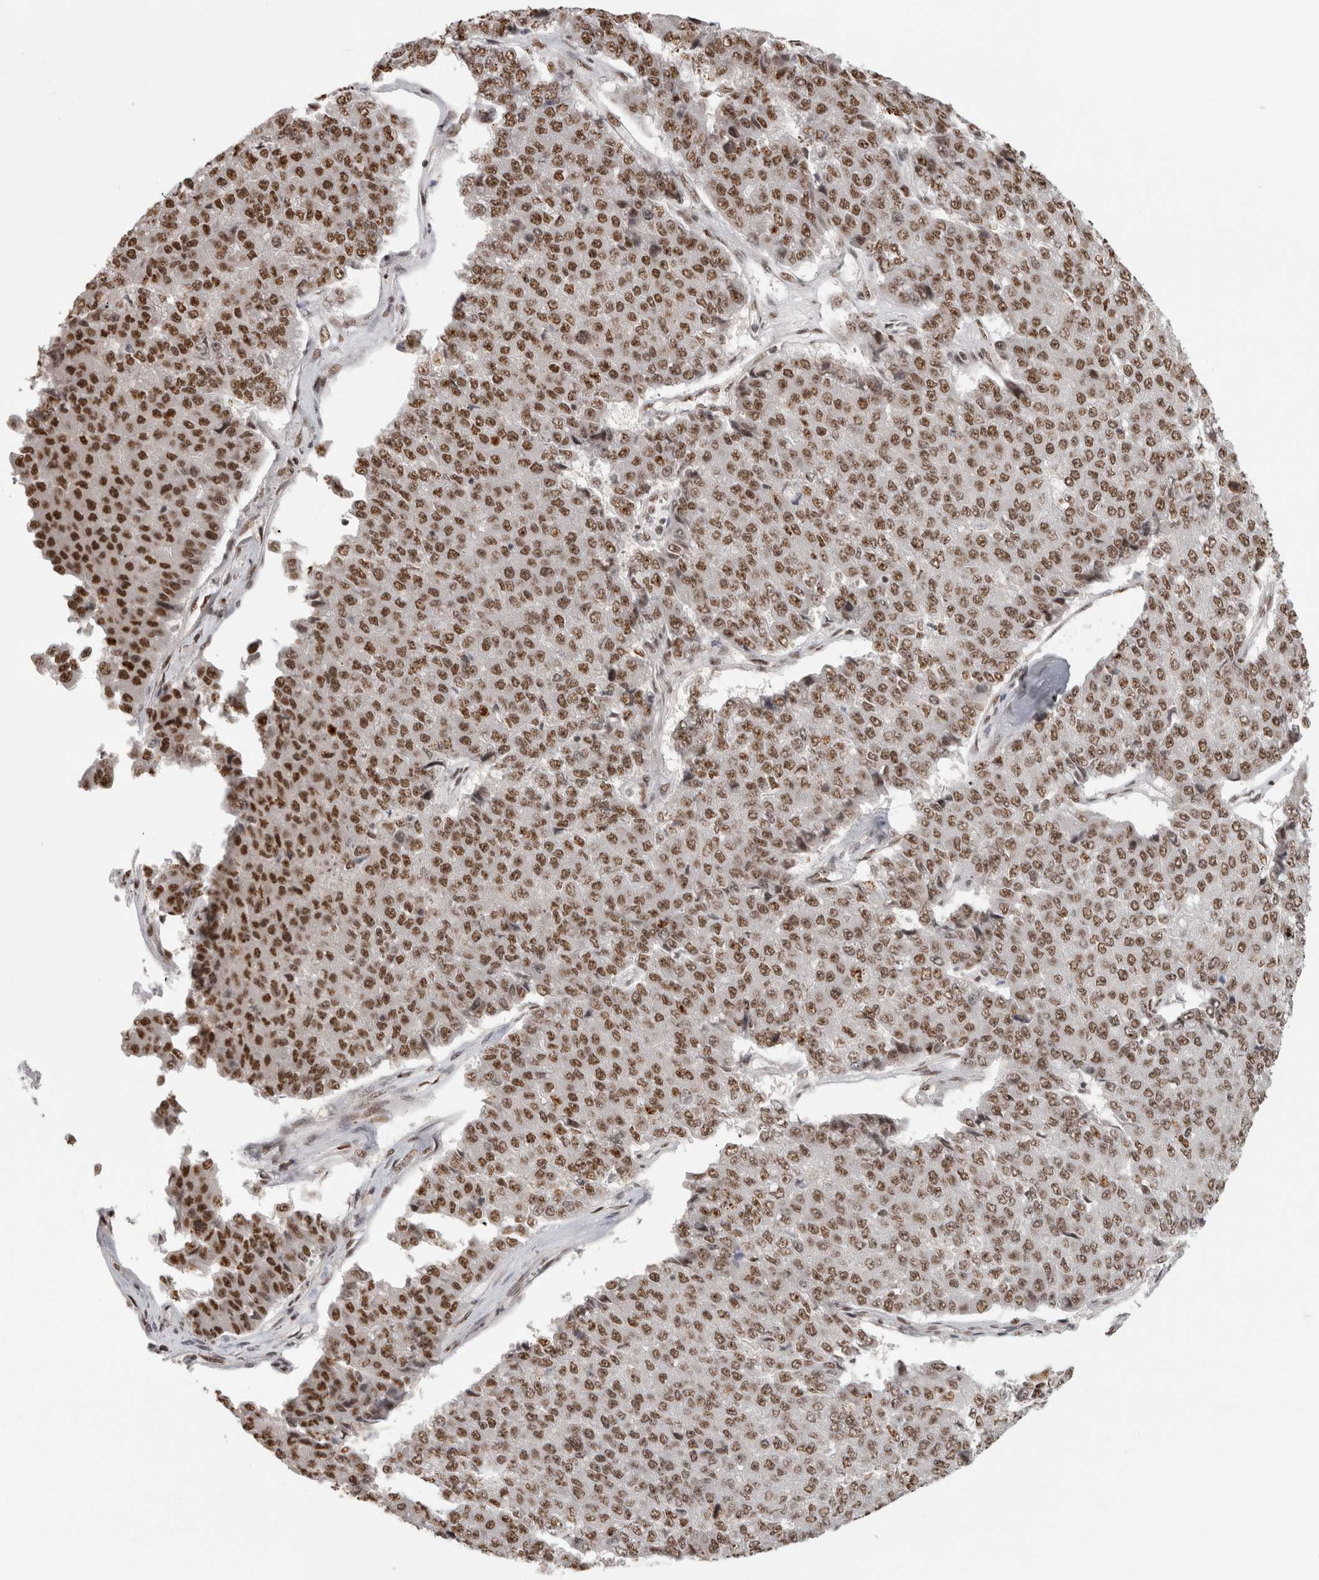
{"staining": {"intensity": "moderate", "quantity": ">75%", "location": "nuclear"}, "tissue": "pancreatic cancer", "cell_type": "Tumor cells", "image_type": "cancer", "snomed": [{"axis": "morphology", "description": "Adenocarcinoma, NOS"}, {"axis": "topography", "description": "Pancreas"}], "caption": "An immunohistochemistry micrograph of neoplastic tissue is shown. Protein staining in brown shows moderate nuclear positivity in pancreatic cancer (adenocarcinoma) within tumor cells. The staining is performed using DAB brown chromogen to label protein expression. The nuclei are counter-stained blue using hematoxylin.", "gene": "EBNA1BP2", "patient": {"sex": "male", "age": 50}}